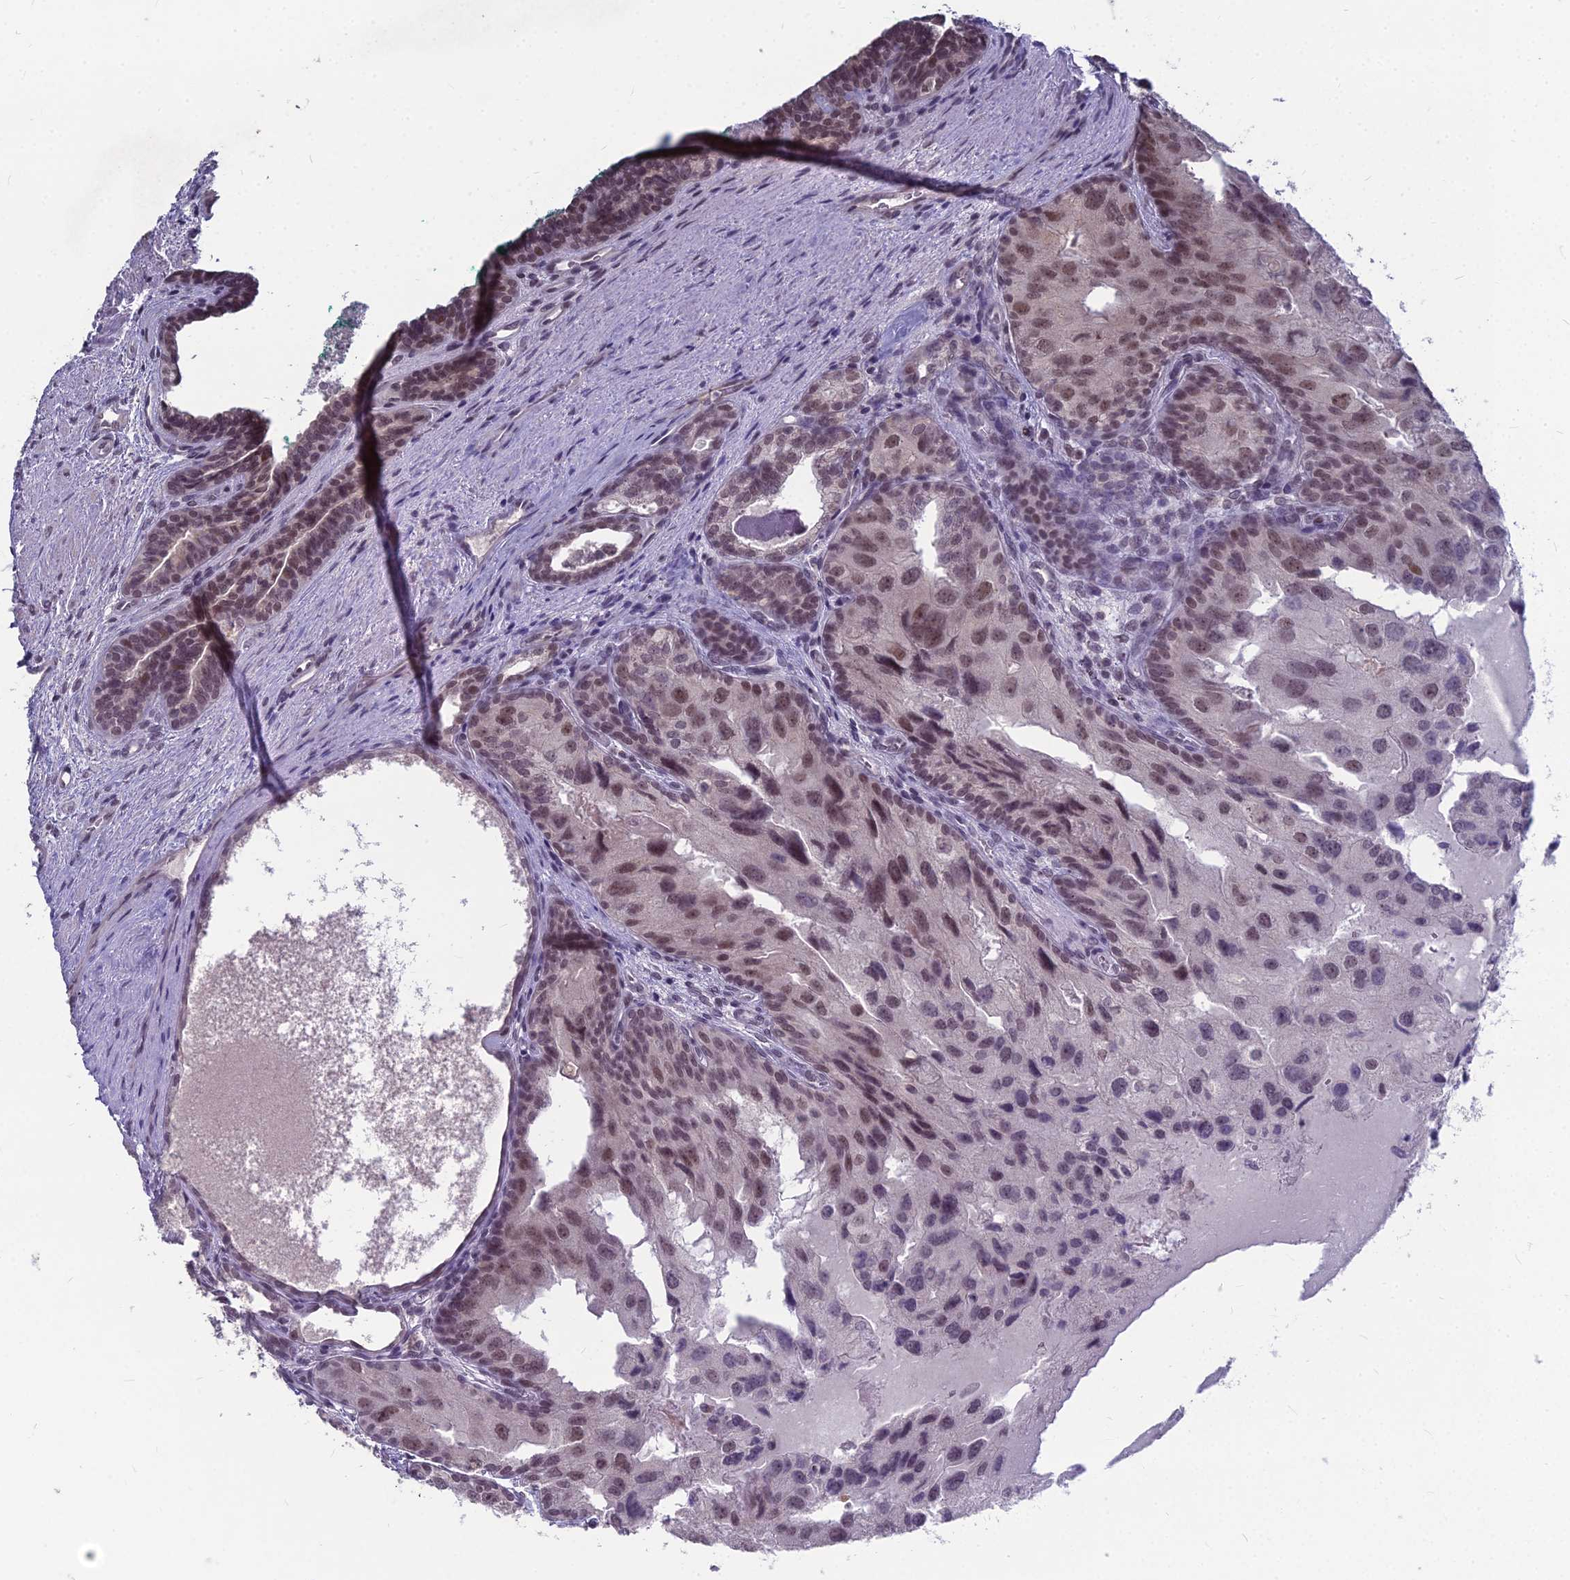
{"staining": {"intensity": "moderate", "quantity": "25%-75%", "location": "nuclear"}, "tissue": "prostate cancer", "cell_type": "Tumor cells", "image_type": "cancer", "snomed": [{"axis": "morphology", "description": "Adenocarcinoma, High grade"}, {"axis": "topography", "description": "Prostate"}], "caption": "Tumor cells exhibit moderate nuclear positivity in about 25%-75% of cells in high-grade adenocarcinoma (prostate).", "gene": "KAT7", "patient": {"sex": "male", "age": 62}}